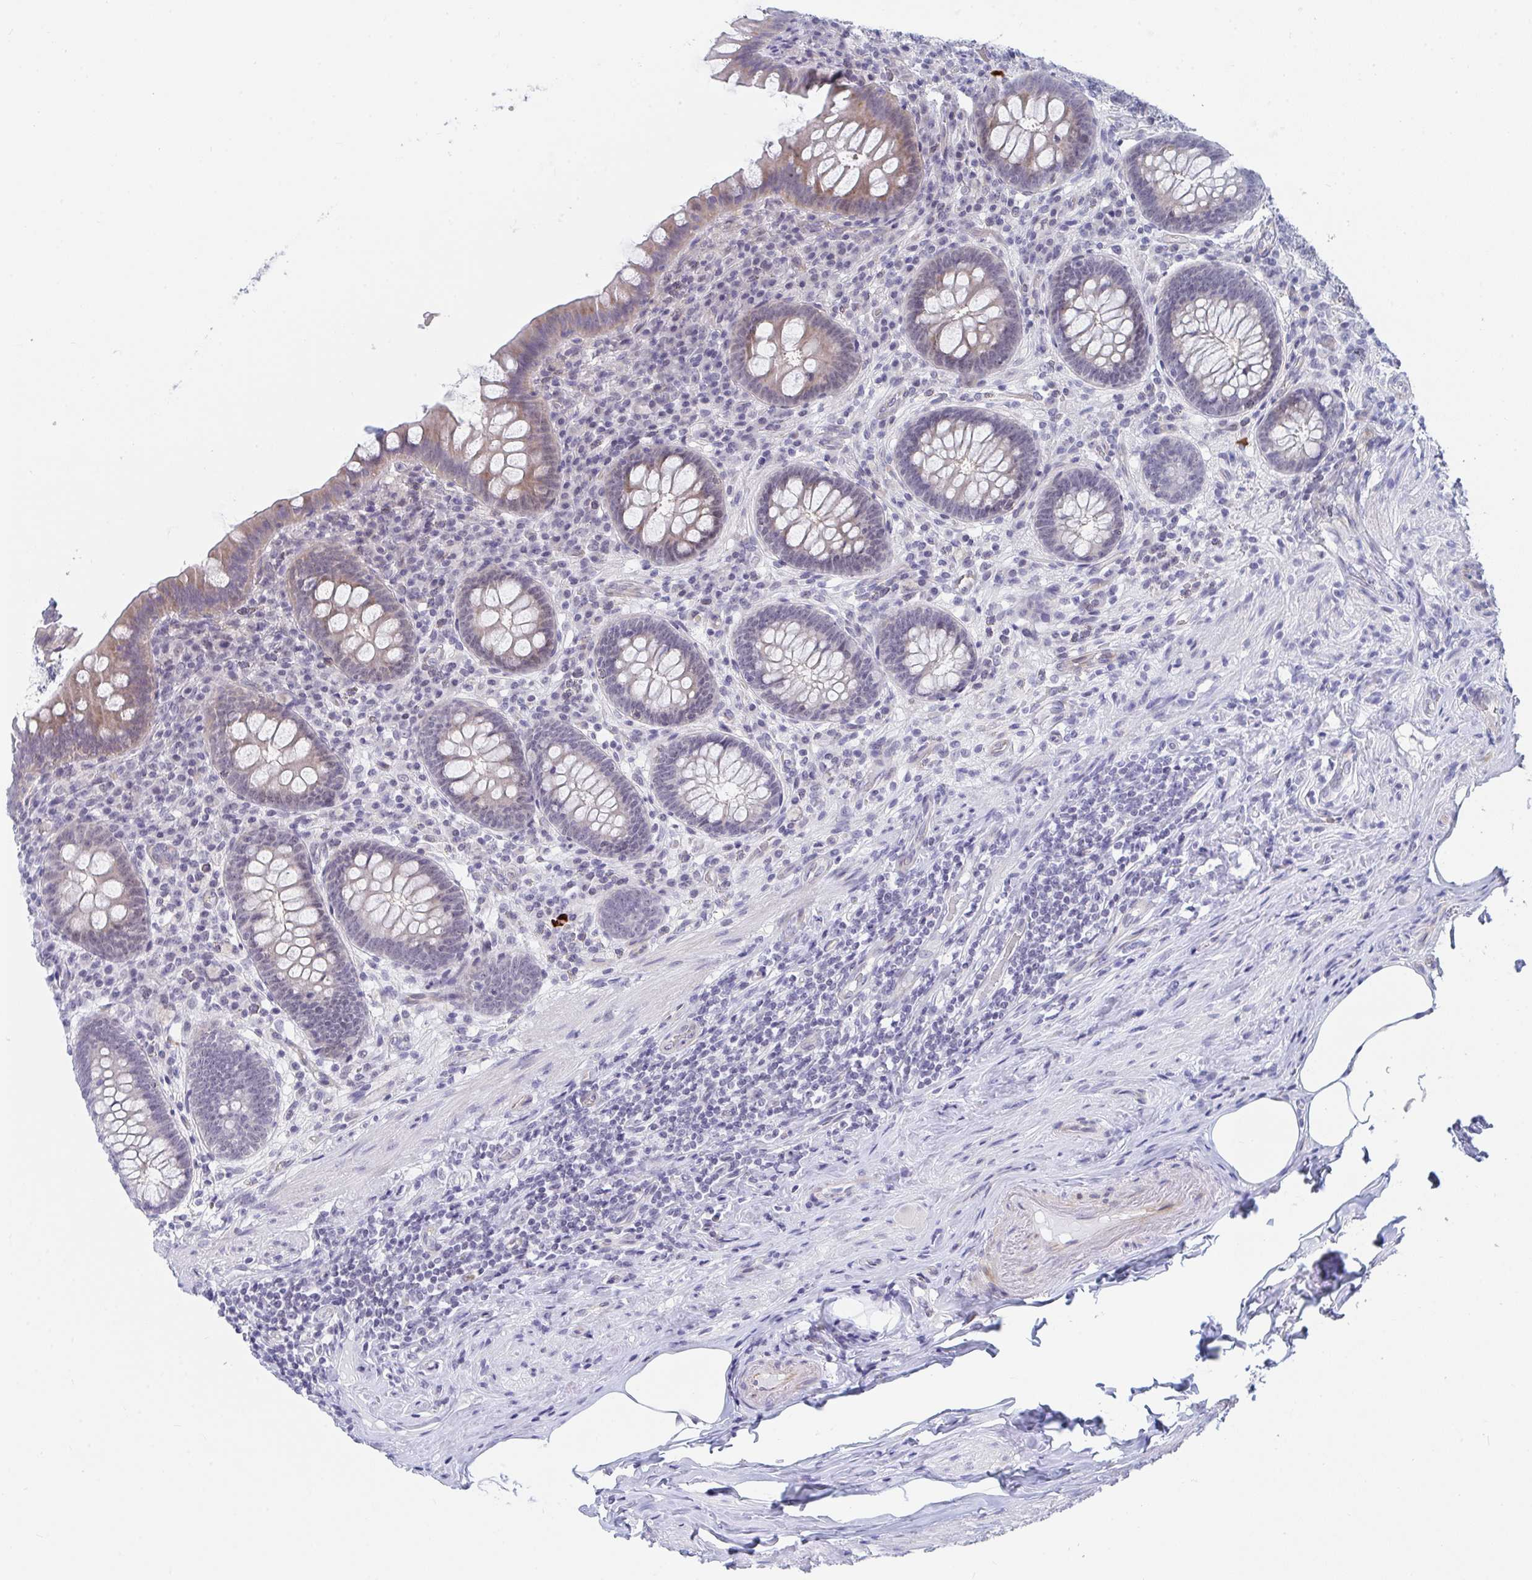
{"staining": {"intensity": "moderate", "quantity": "<25%", "location": "cytoplasmic/membranous"}, "tissue": "appendix", "cell_type": "Glandular cells", "image_type": "normal", "snomed": [{"axis": "morphology", "description": "Normal tissue, NOS"}, {"axis": "topography", "description": "Appendix"}], "caption": "Human appendix stained for a protein (brown) demonstrates moderate cytoplasmic/membranous positive expression in approximately <25% of glandular cells.", "gene": "DAOA", "patient": {"sex": "male", "age": 71}}